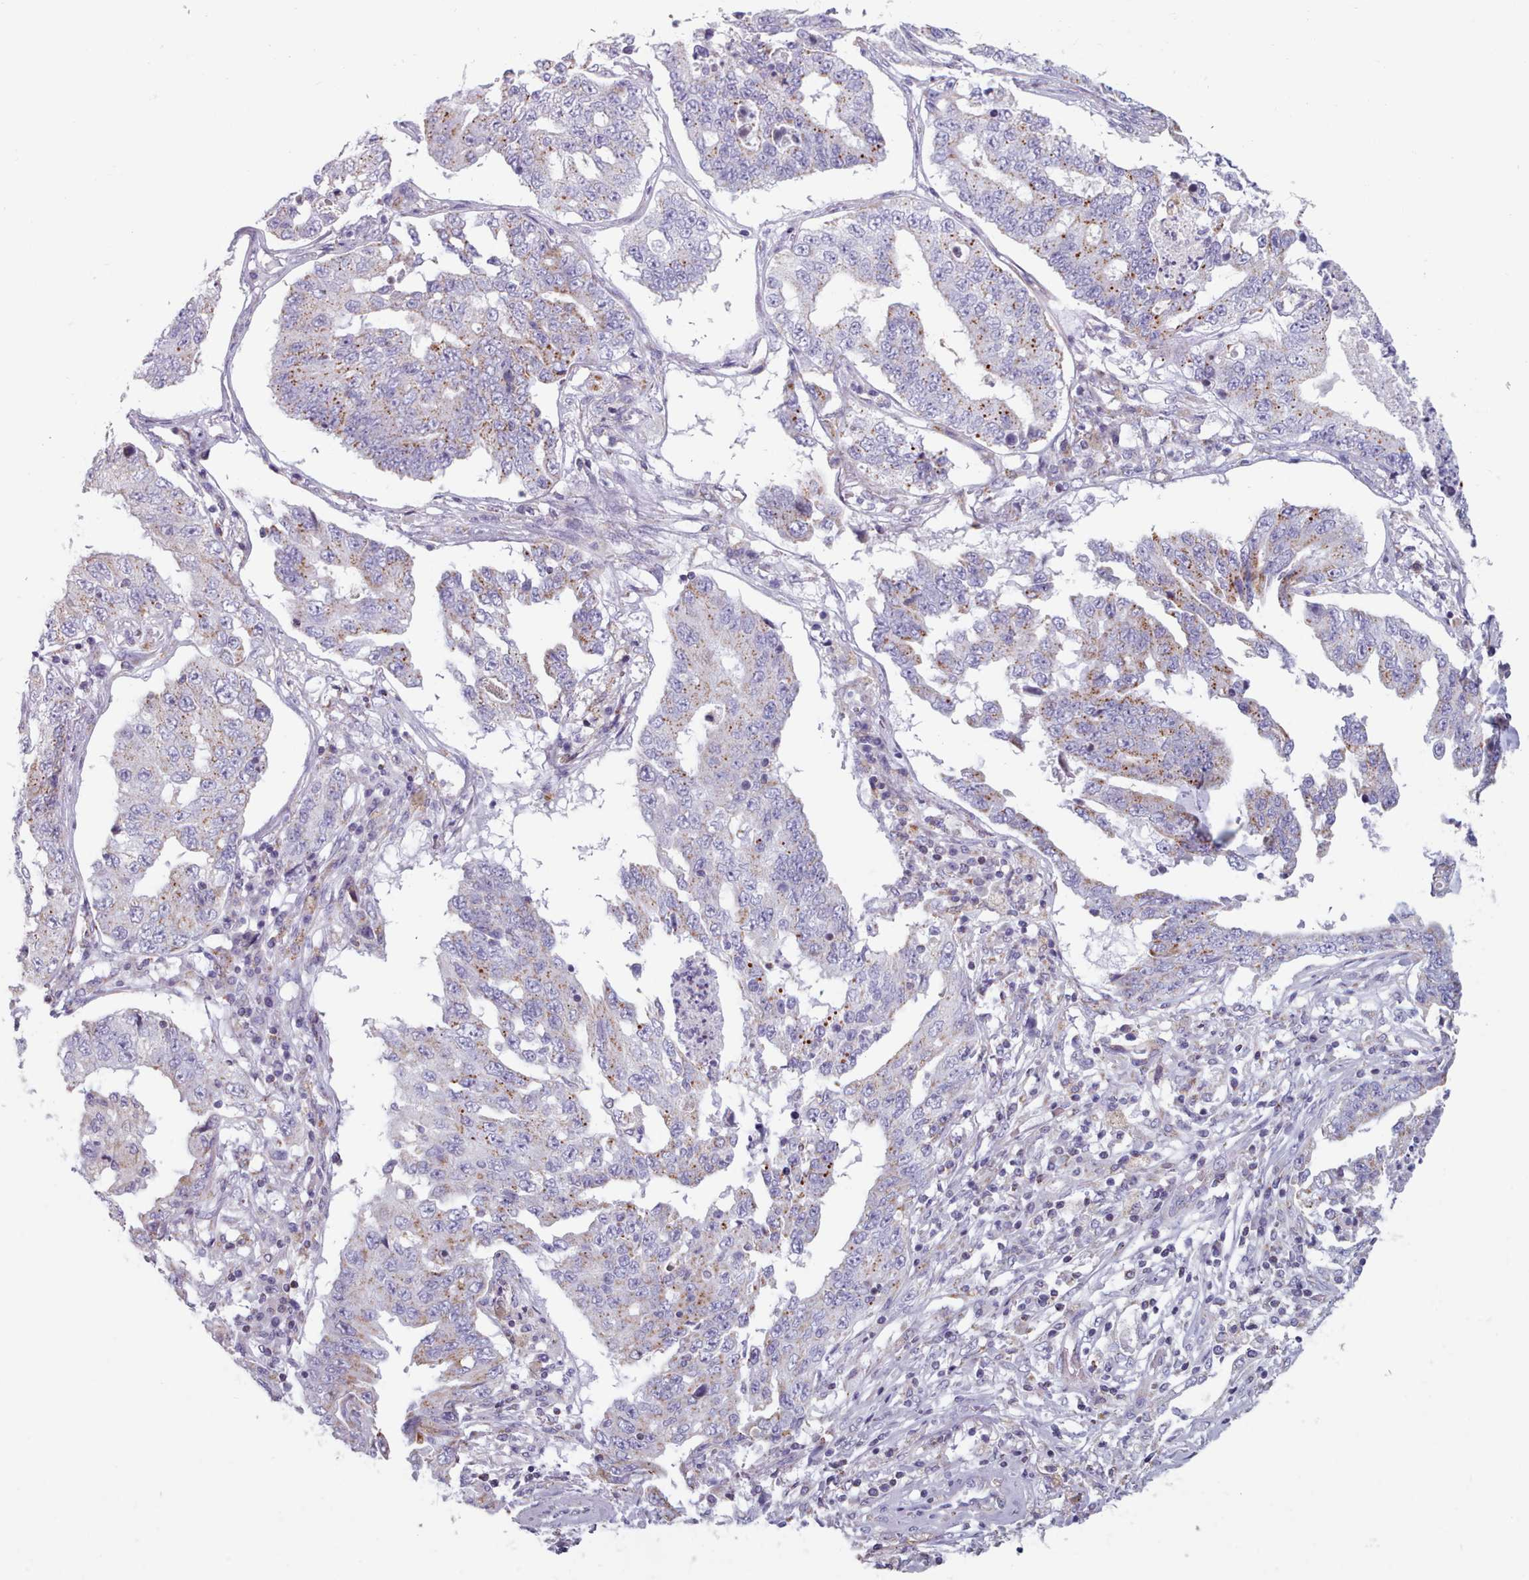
{"staining": {"intensity": "moderate", "quantity": "<25%", "location": "cytoplasmic/membranous"}, "tissue": "lung cancer", "cell_type": "Tumor cells", "image_type": "cancer", "snomed": [{"axis": "morphology", "description": "Adenocarcinoma, NOS"}, {"axis": "topography", "description": "Lung"}], "caption": "IHC staining of lung cancer (adenocarcinoma), which displays low levels of moderate cytoplasmic/membranous positivity in approximately <25% of tumor cells indicating moderate cytoplasmic/membranous protein positivity. The staining was performed using DAB (3,3'-diaminobenzidine) (brown) for protein detection and nuclei were counterstained in hematoxylin (blue).", "gene": "FAM170B", "patient": {"sex": "female", "age": 51}}